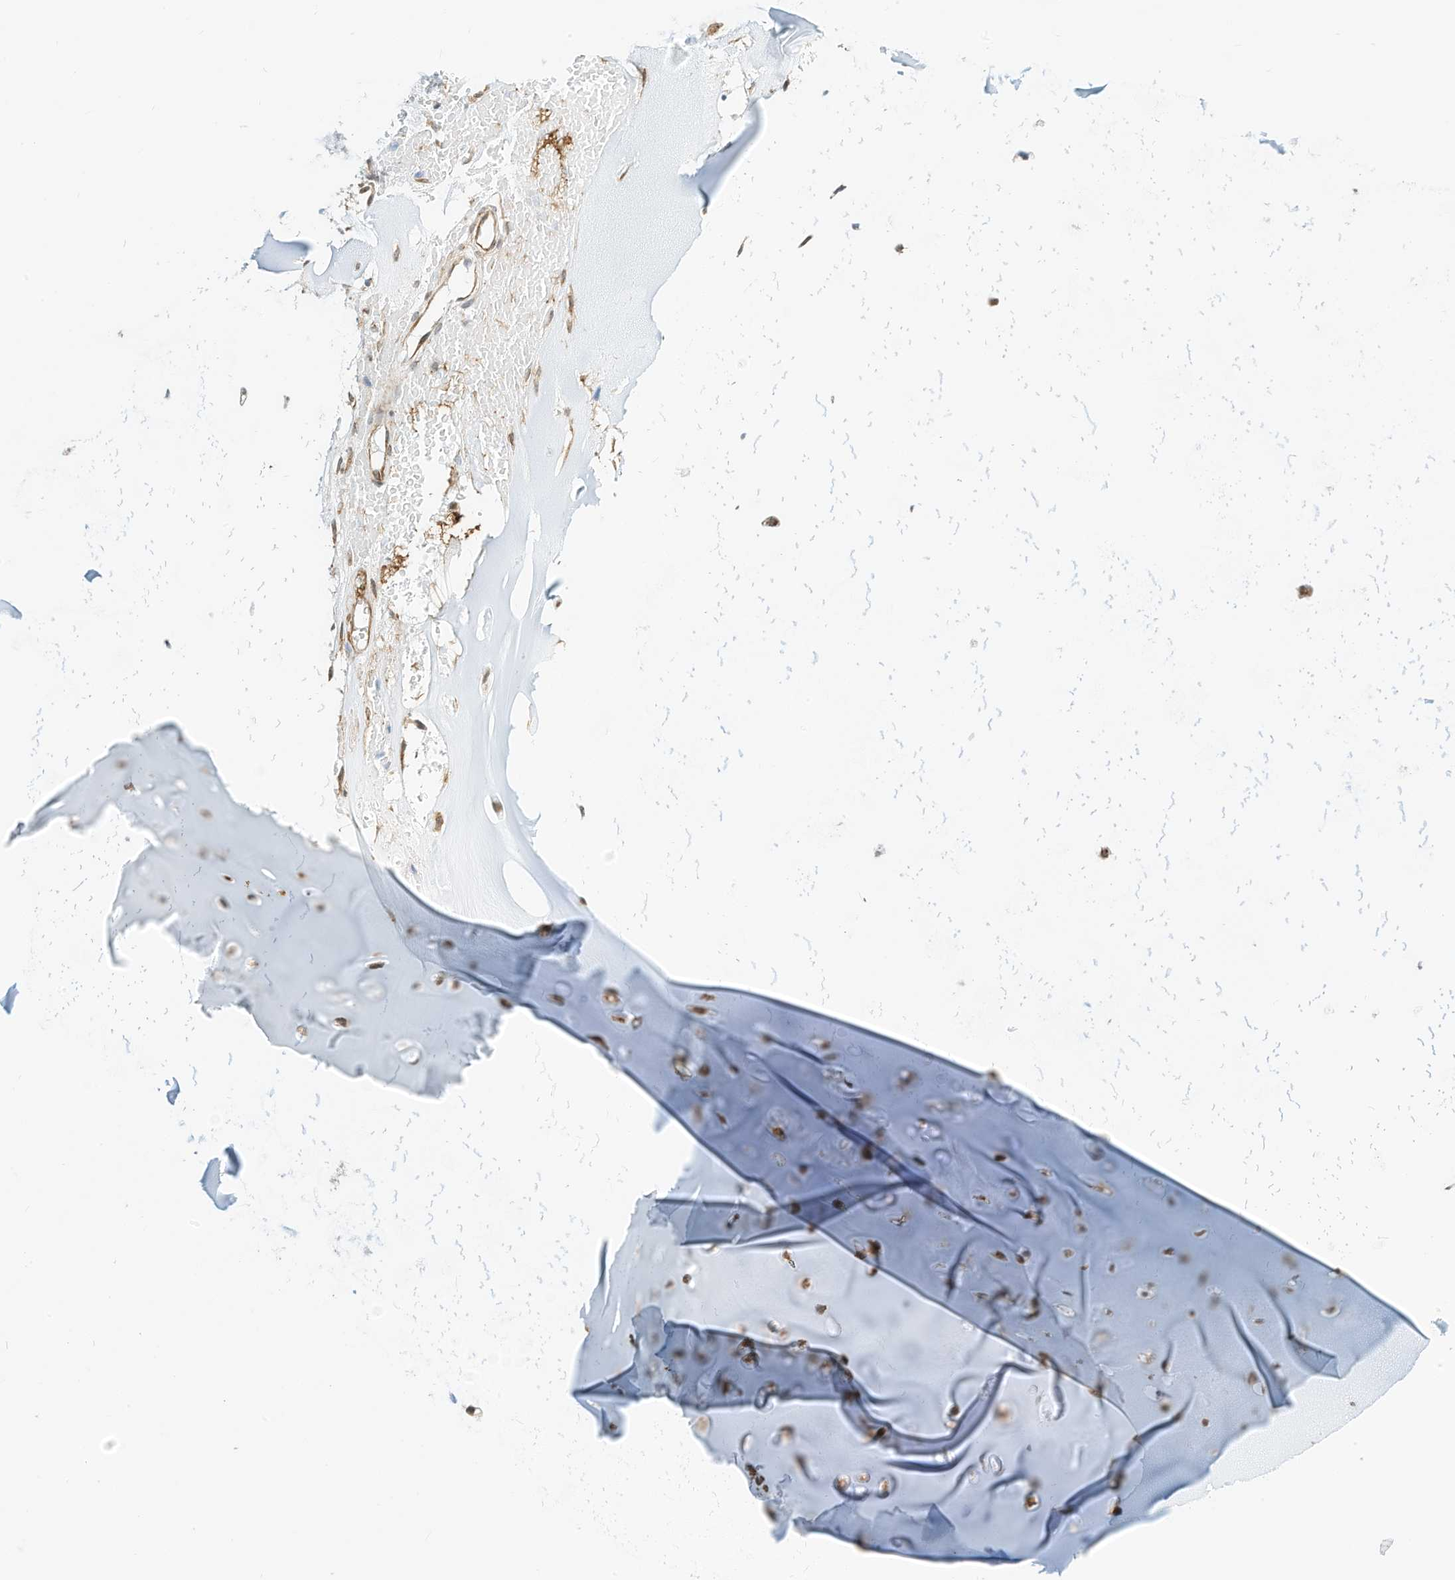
{"staining": {"intensity": "moderate", "quantity": "25%-75%", "location": "cytoplasmic/membranous"}, "tissue": "adipose tissue", "cell_type": "Adipocytes", "image_type": "normal", "snomed": [{"axis": "morphology", "description": "Normal tissue, NOS"}, {"axis": "morphology", "description": "Basal cell carcinoma"}, {"axis": "topography", "description": "Cartilage tissue"}, {"axis": "topography", "description": "Nasopharynx"}, {"axis": "topography", "description": "Oral tissue"}], "caption": "IHC of benign adipose tissue reveals medium levels of moderate cytoplasmic/membranous expression in approximately 25%-75% of adipocytes. The protein is shown in brown color, while the nuclei are stained blue.", "gene": "OFD1", "patient": {"sex": "female", "age": 77}}